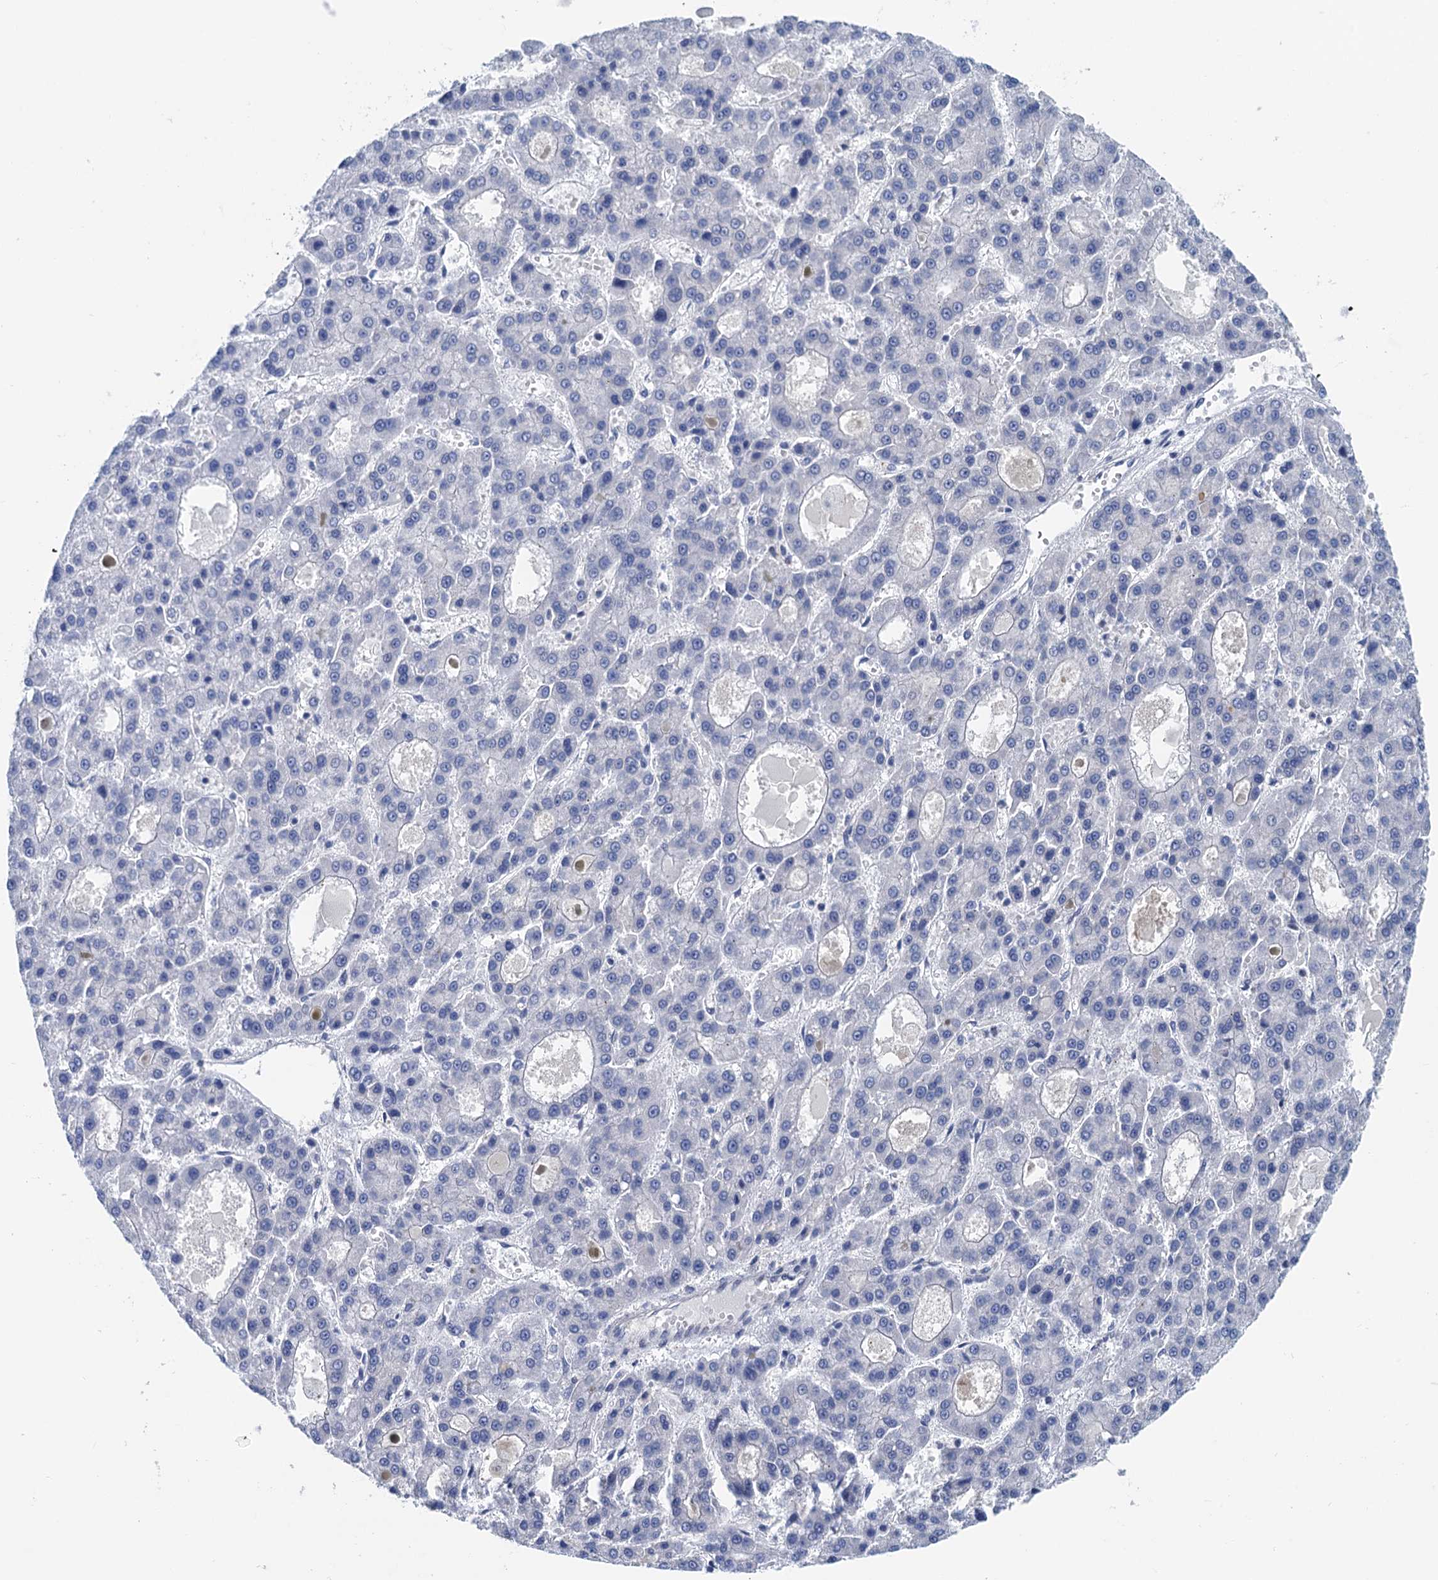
{"staining": {"intensity": "negative", "quantity": "none", "location": "none"}, "tissue": "liver cancer", "cell_type": "Tumor cells", "image_type": "cancer", "snomed": [{"axis": "morphology", "description": "Carcinoma, Hepatocellular, NOS"}, {"axis": "topography", "description": "Liver"}], "caption": "Immunohistochemical staining of liver hepatocellular carcinoma demonstrates no significant staining in tumor cells.", "gene": "RASSF4", "patient": {"sex": "male", "age": 70}}